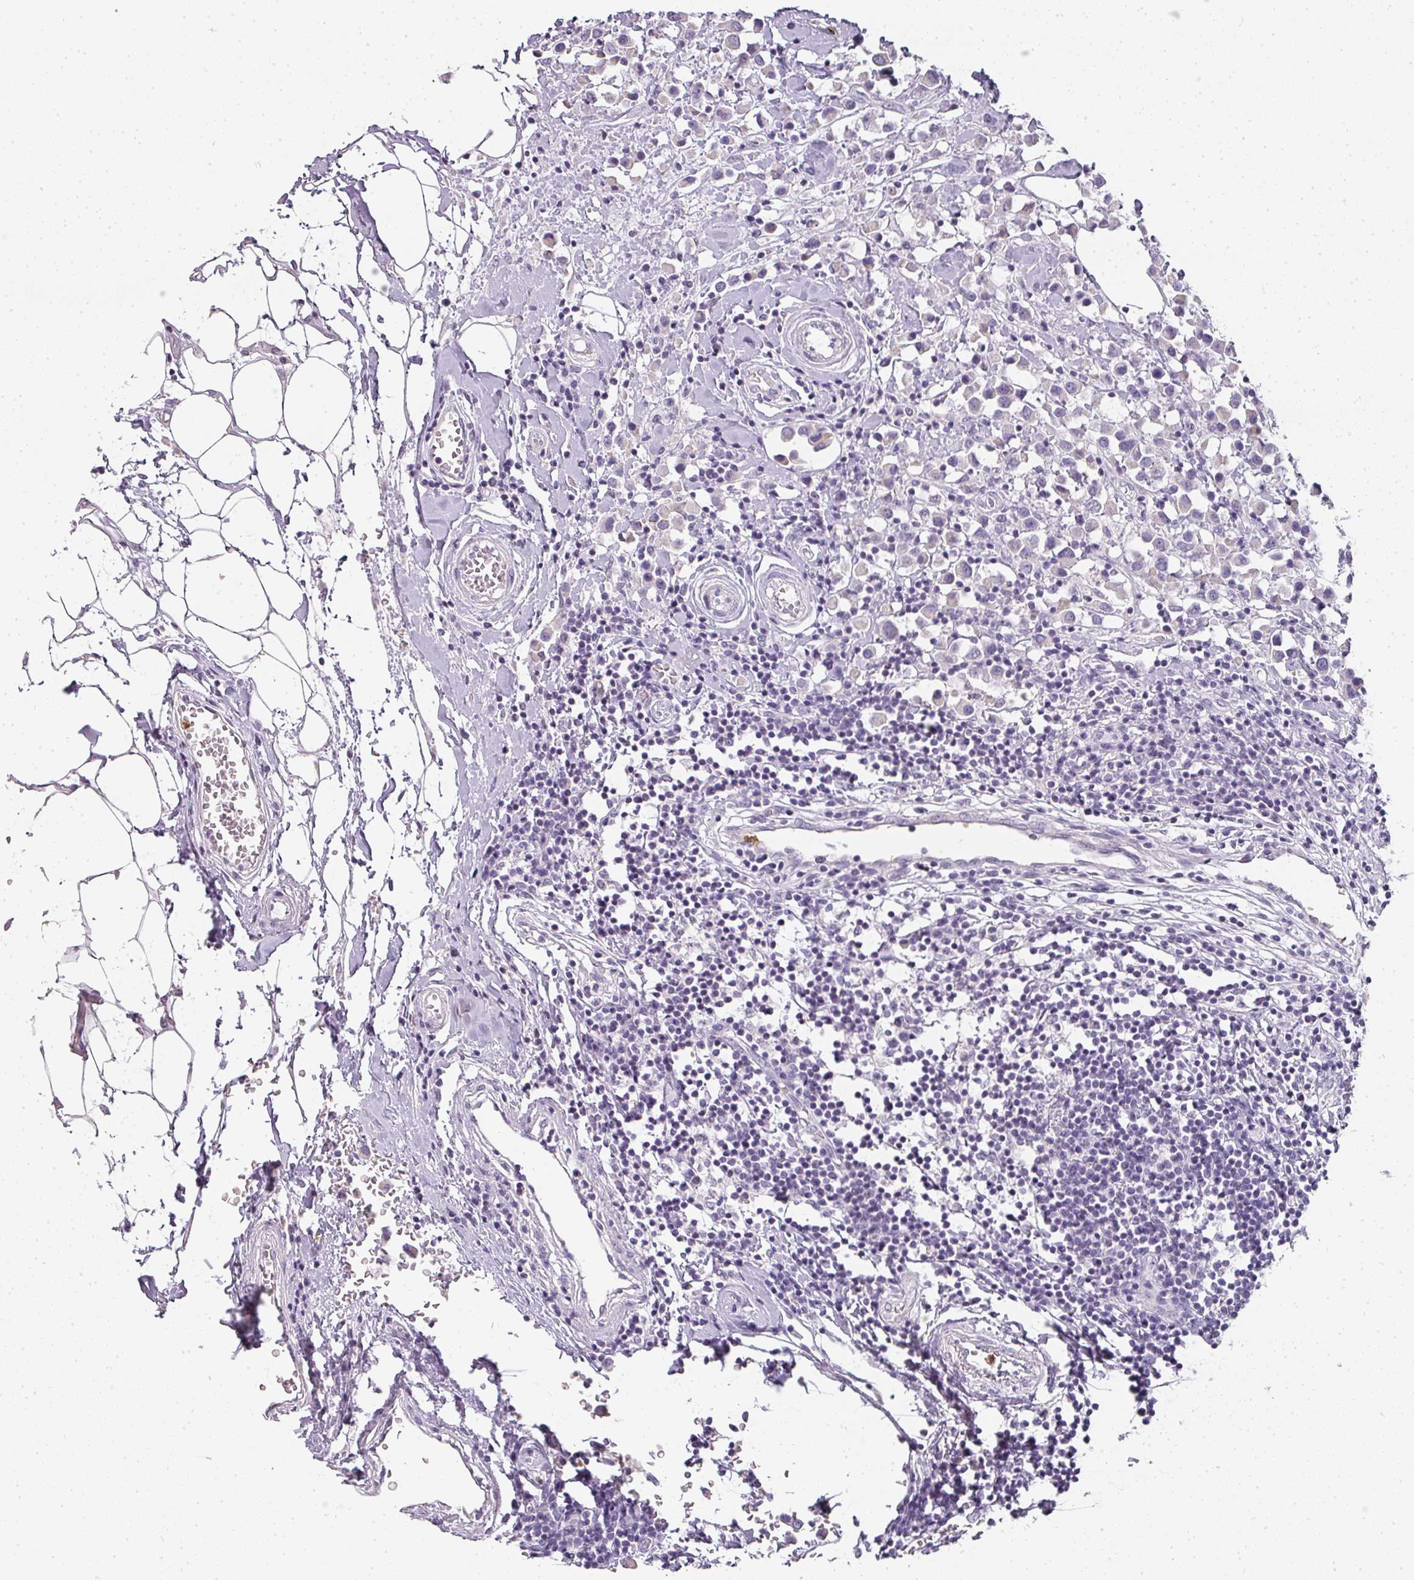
{"staining": {"intensity": "negative", "quantity": "none", "location": "none"}, "tissue": "breast cancer", "cell_type": "Tumor cells", "image_type": "cancer", "snomed": [{"axis": "morphology", "description": "Duct carcinoma"}, {"axis": "topography", "description": "Breast"}], "caption": "This is an immunohistochemistry (IHC) micrograph of breast cancer (invasive ductal carcinoma). There is no positivity in tumor cells.", "gene": "CAMP", "patient": {"sex": "female", "age": 61}}